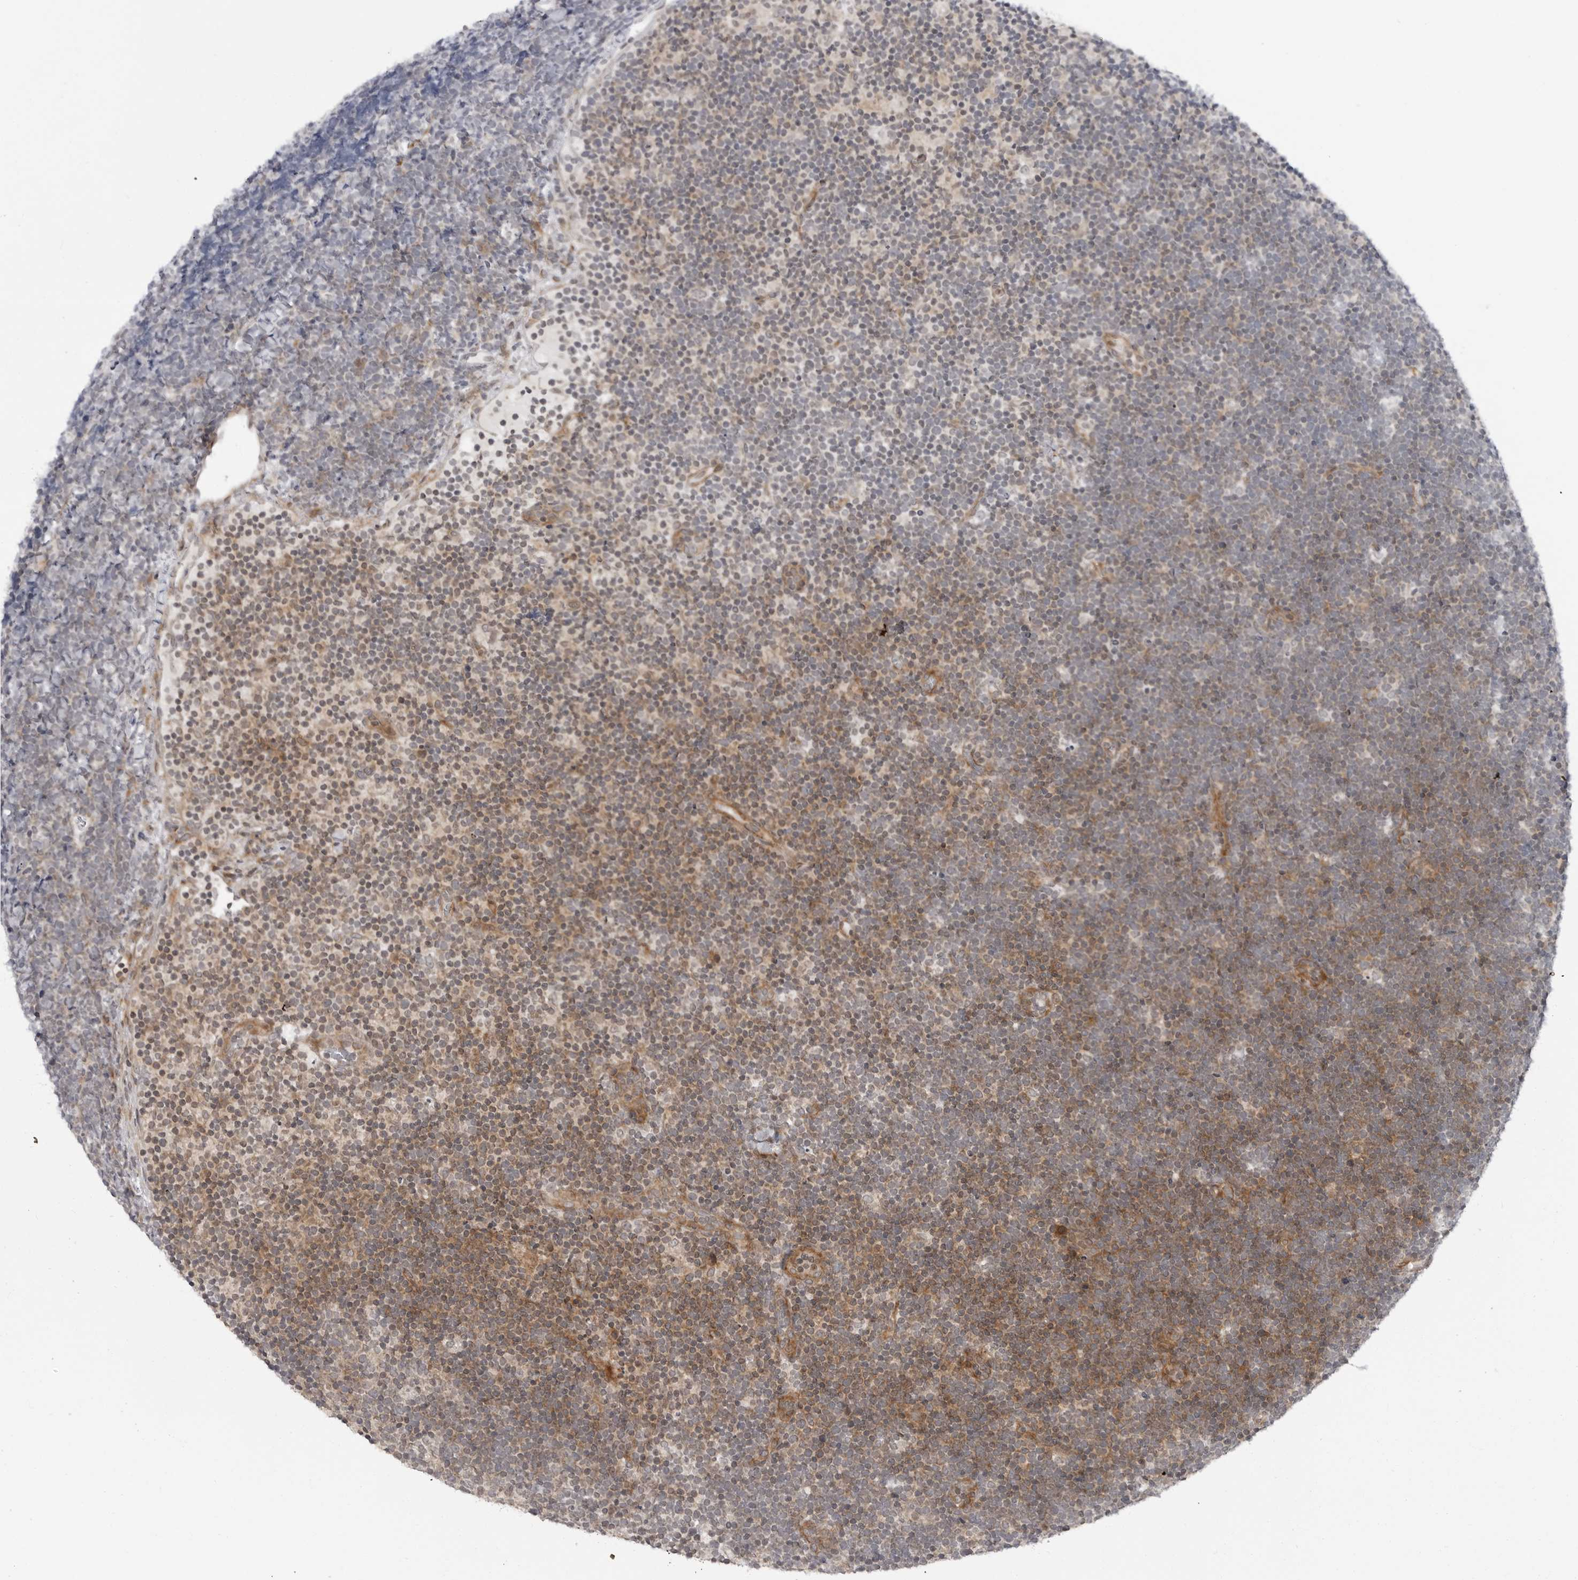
{"staining": {"intensity": "moderate", "quantity": "<25%", "location": "cytoplasmic/membranous"}, "tissue": "lymphoma", "cell_type": "Tumor cells", "image_type": "cancer", "snomed": [{"axis": "morphology", "description": "Malignant lymphoma, non-Hodgkin's type, High grade"}, {"axis": "topography", "description": "Lymph node"}], "caption": "Lymphoma was stained to show a protein in brown. There is low levels of moderate cytoplasmic/membranous positivity in approximately <25% of tumor cells.", "gene": "ADAMTS5", "patient": {"sex": "male", "age": 13}}